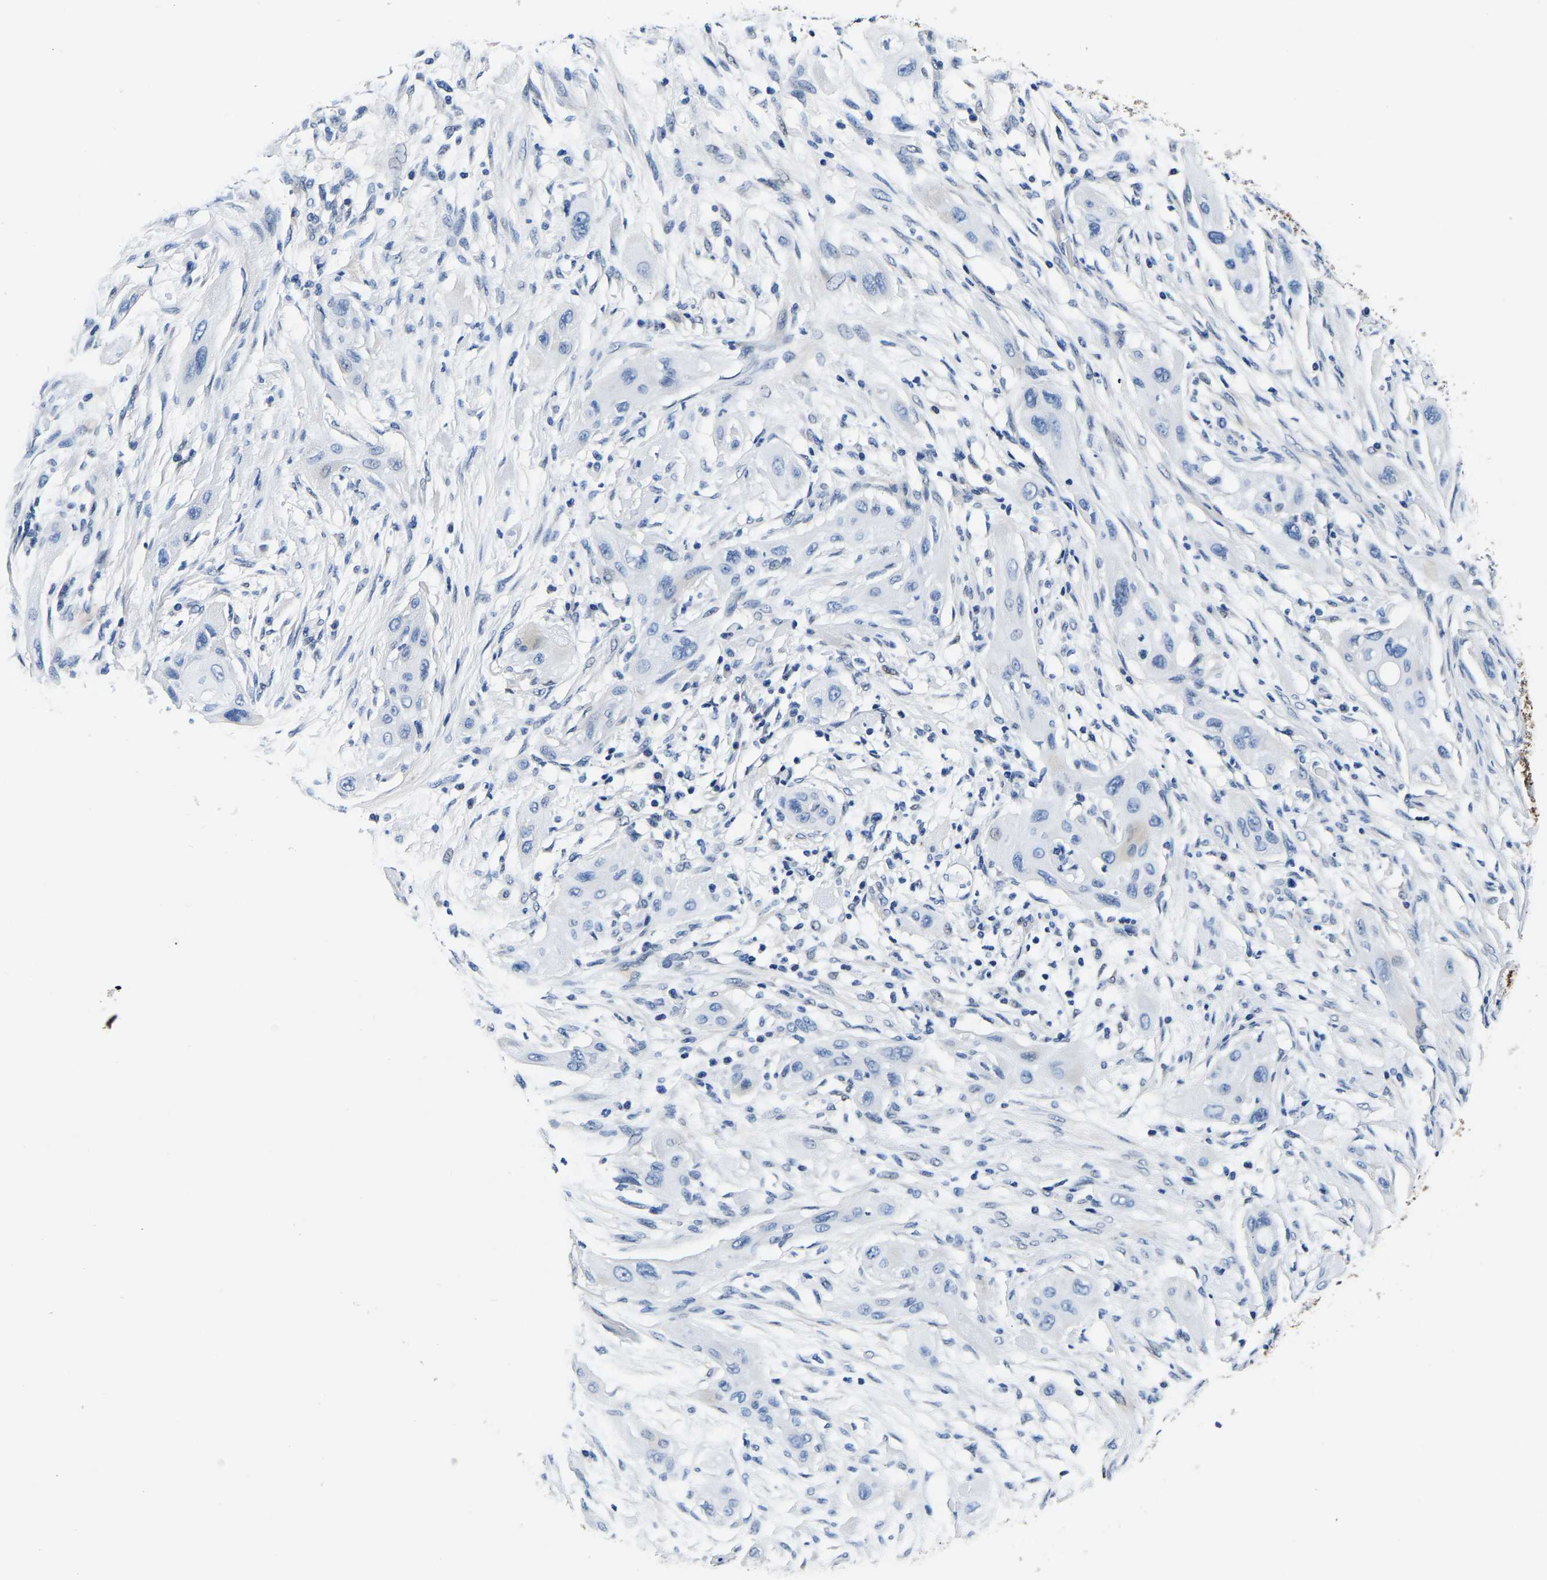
{"staining": {"intensity": "negative", "quantity": "none", "location": "none"}, "tissue": "lung cancer", "cell_type": "Tumor cells", "image_type": "cancer", "snomed": [{"axis": "morphology", "description": "Squamous cell carcinoma, NOS"}, {"axis": "topography", "description": "Lung"}], "caption": "Immunohistochemical staining of lung cancer reveals no significant positivity in tumor cells.", "gene": "ACO1", "patient": {"sex": "female", "age": 47}}